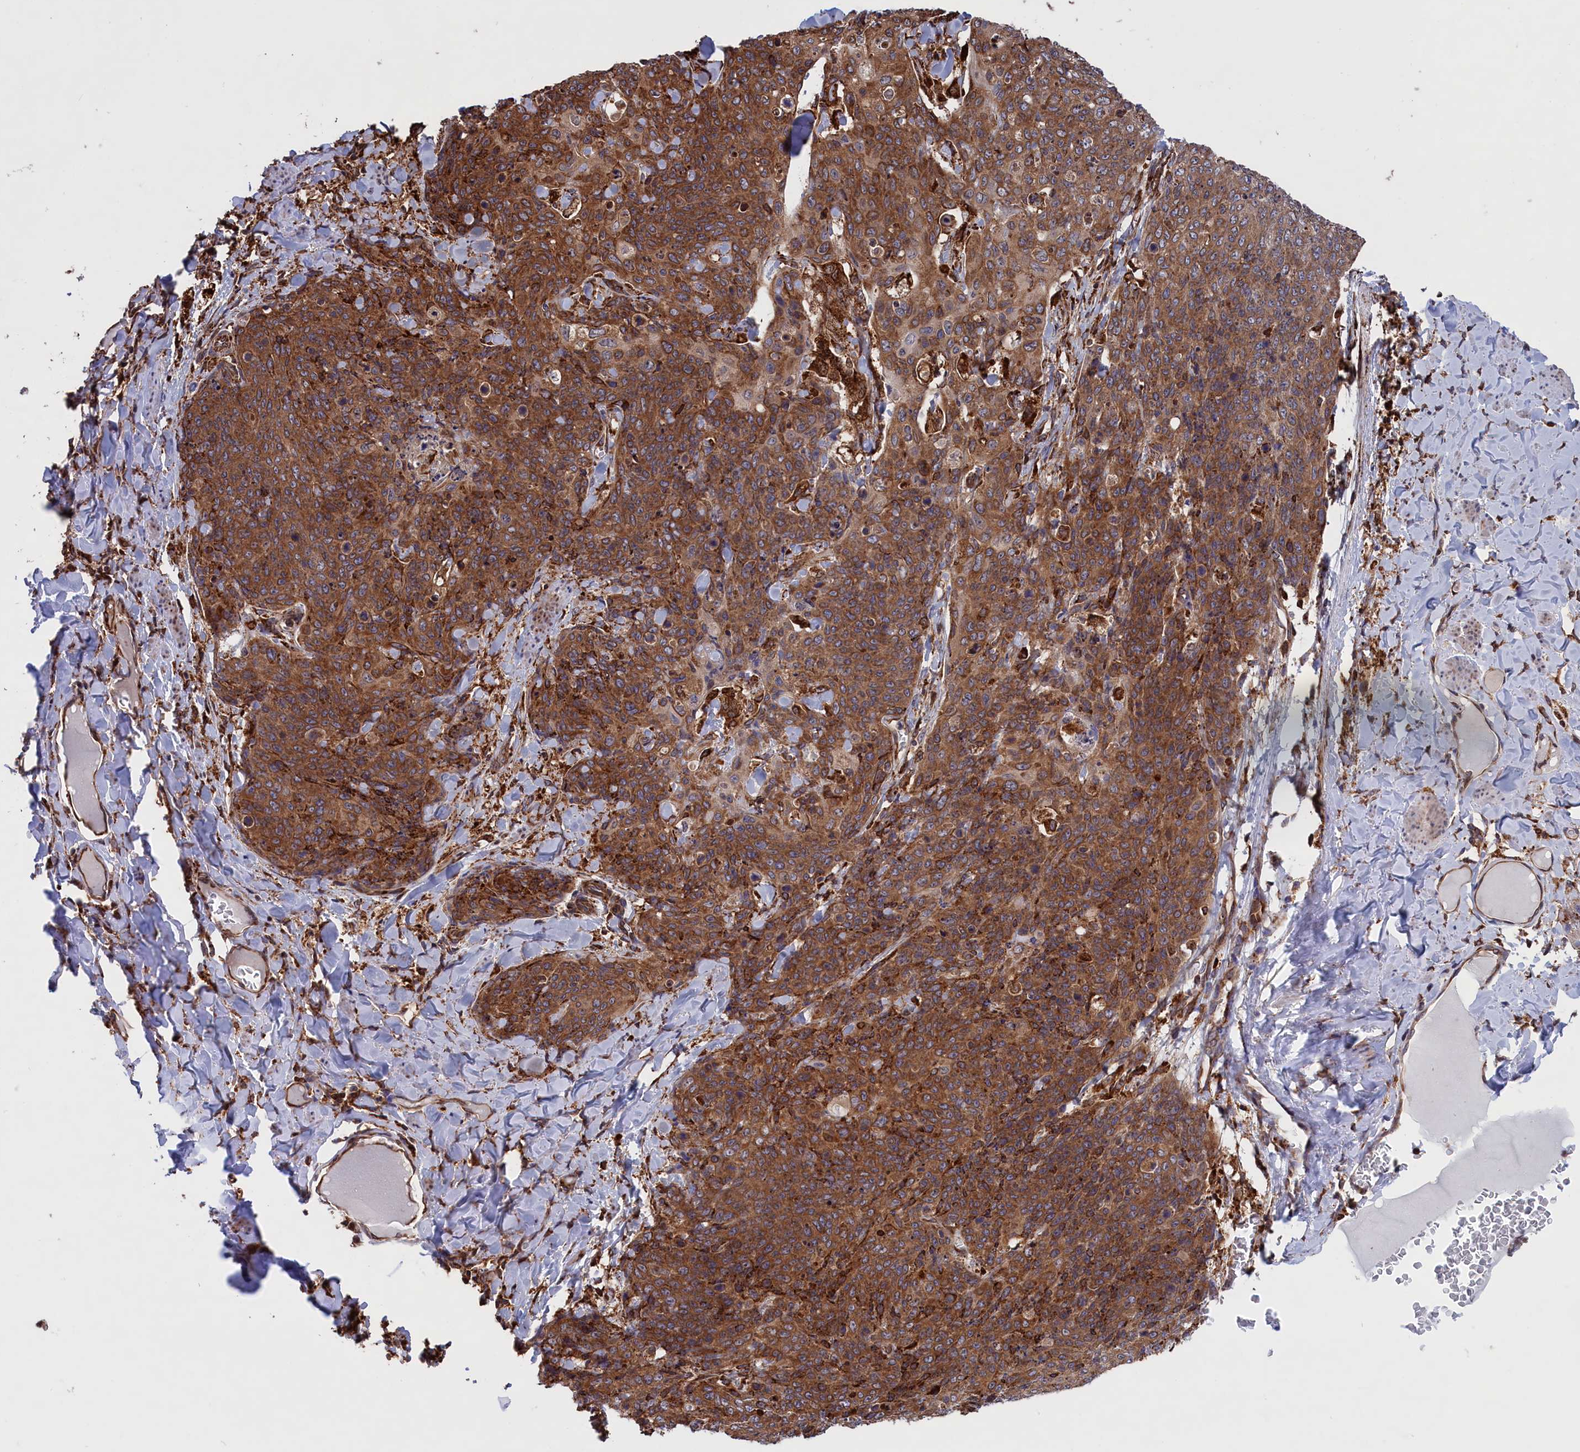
{"staining": {"intensity": "moderate", "quantity": ">75%", "location": "cytoplasmic/membranous"}, "tissue": "skin cancer", "cell_type": "Tumor cells", "image_type": "cancer", "snomed": [{"axis": "morphology", "description": "Squamous cell carcinoma, NOS"}, {"axis": "topography", "description": "Skin"}, {"axis": "topography", "description": "Vulva"}], "caption": "Immunohistochemistry of squamous cell carcinoma (skin) reveals medium levels of moderate cytoplasmic/membranous positivity in approximately >75% of tumor cells.", "gene": "PLA2G4C", "patient": {"sex": "female", "age": 85}}